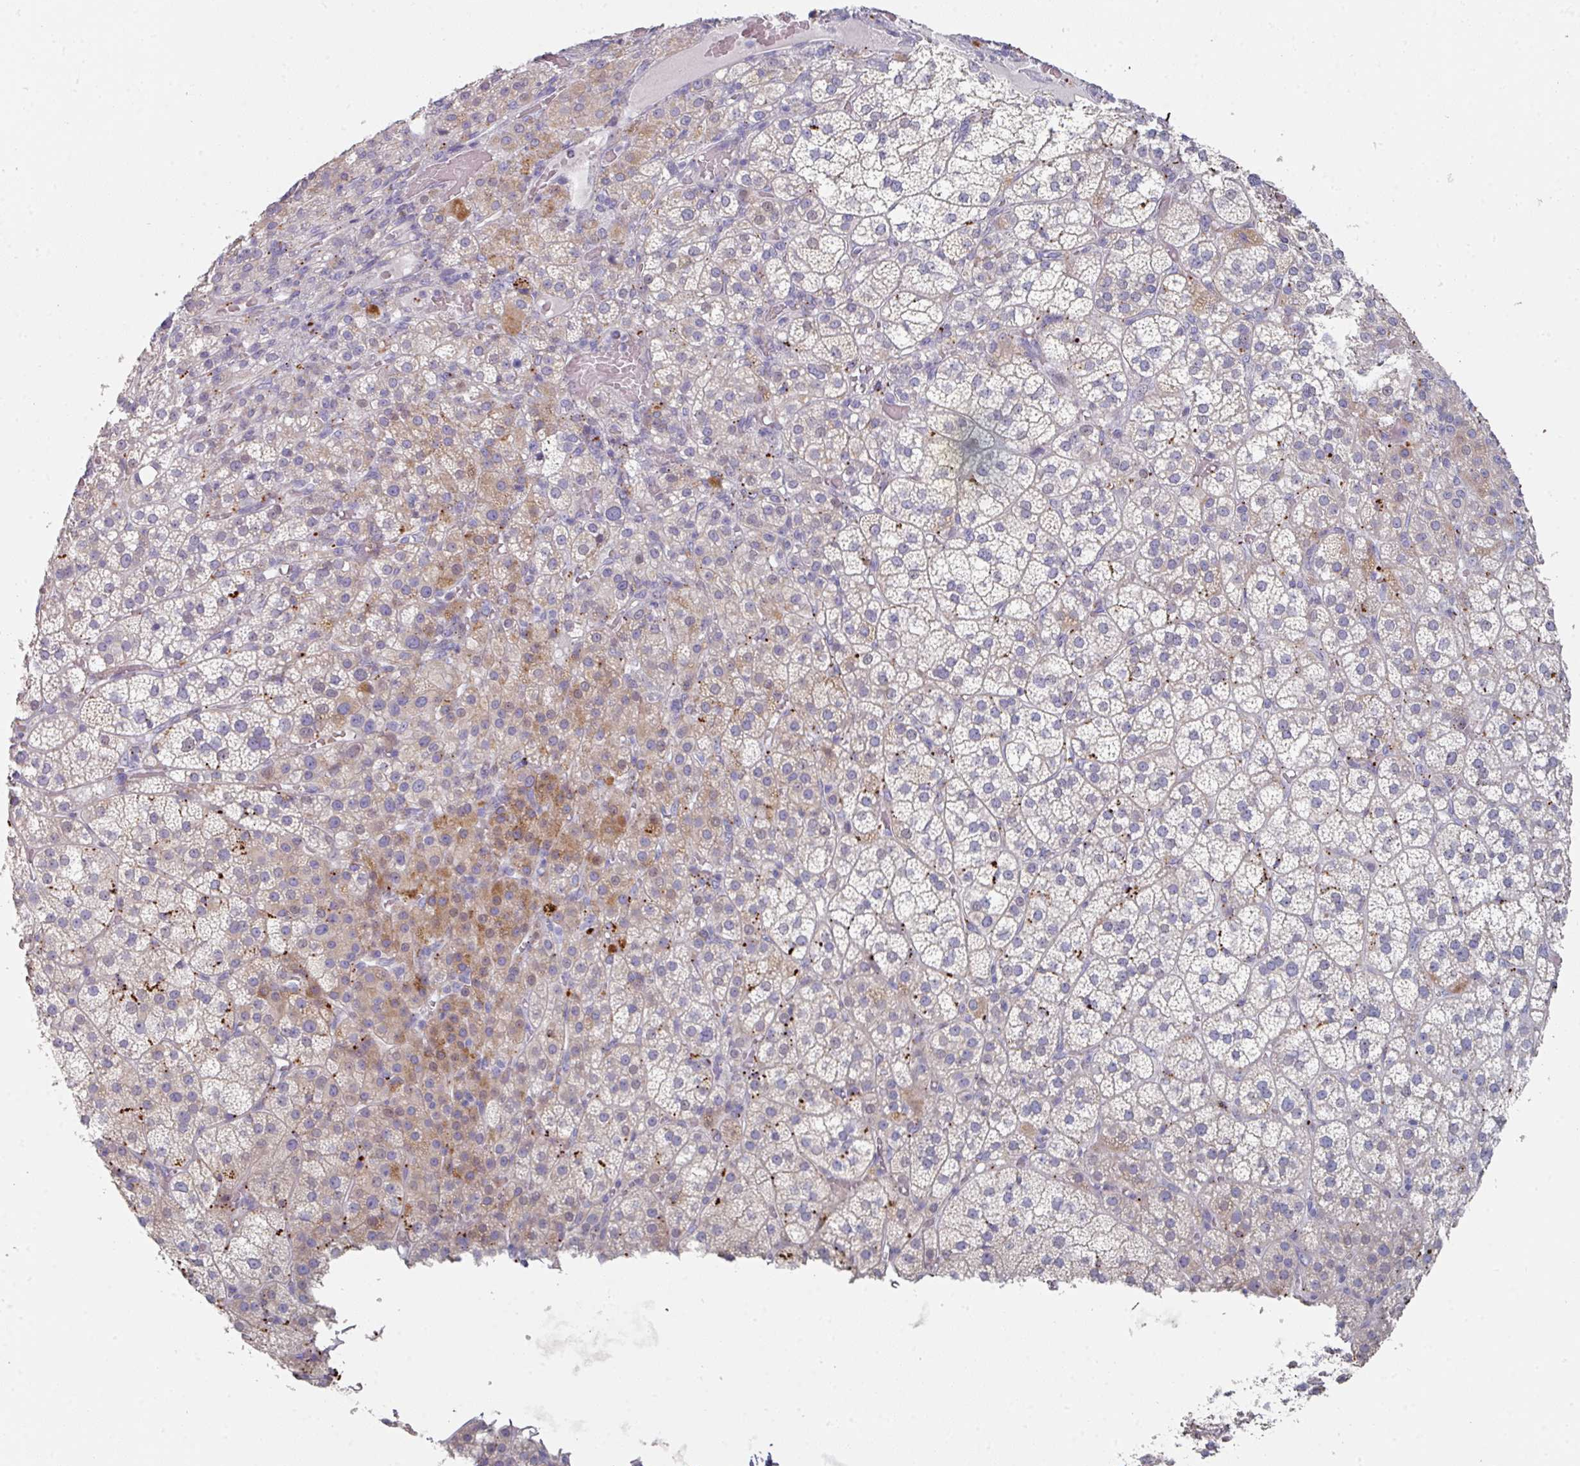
{"staining": {"intensity": "moderate", "quantity": "<25%", "location": "cytoplasmic/membranous"}, "tissue": "adrenal gland", "cell_type": "Glandular cells", "image_type": "normal", "snomed": [{"axis": "morphology", "description": "Normal tissue, NOS"}, {"axis": "topography", "description": "Adrenal gland"}], "caption": "Immunohistochemical staining of benign adrenal gland shows low levels of moderate cytoplasmic/membranous expression in approximately <25% of glandular cells.", "gene": "NT5C1A", "patient": {"sex": "female", "age": 60}}